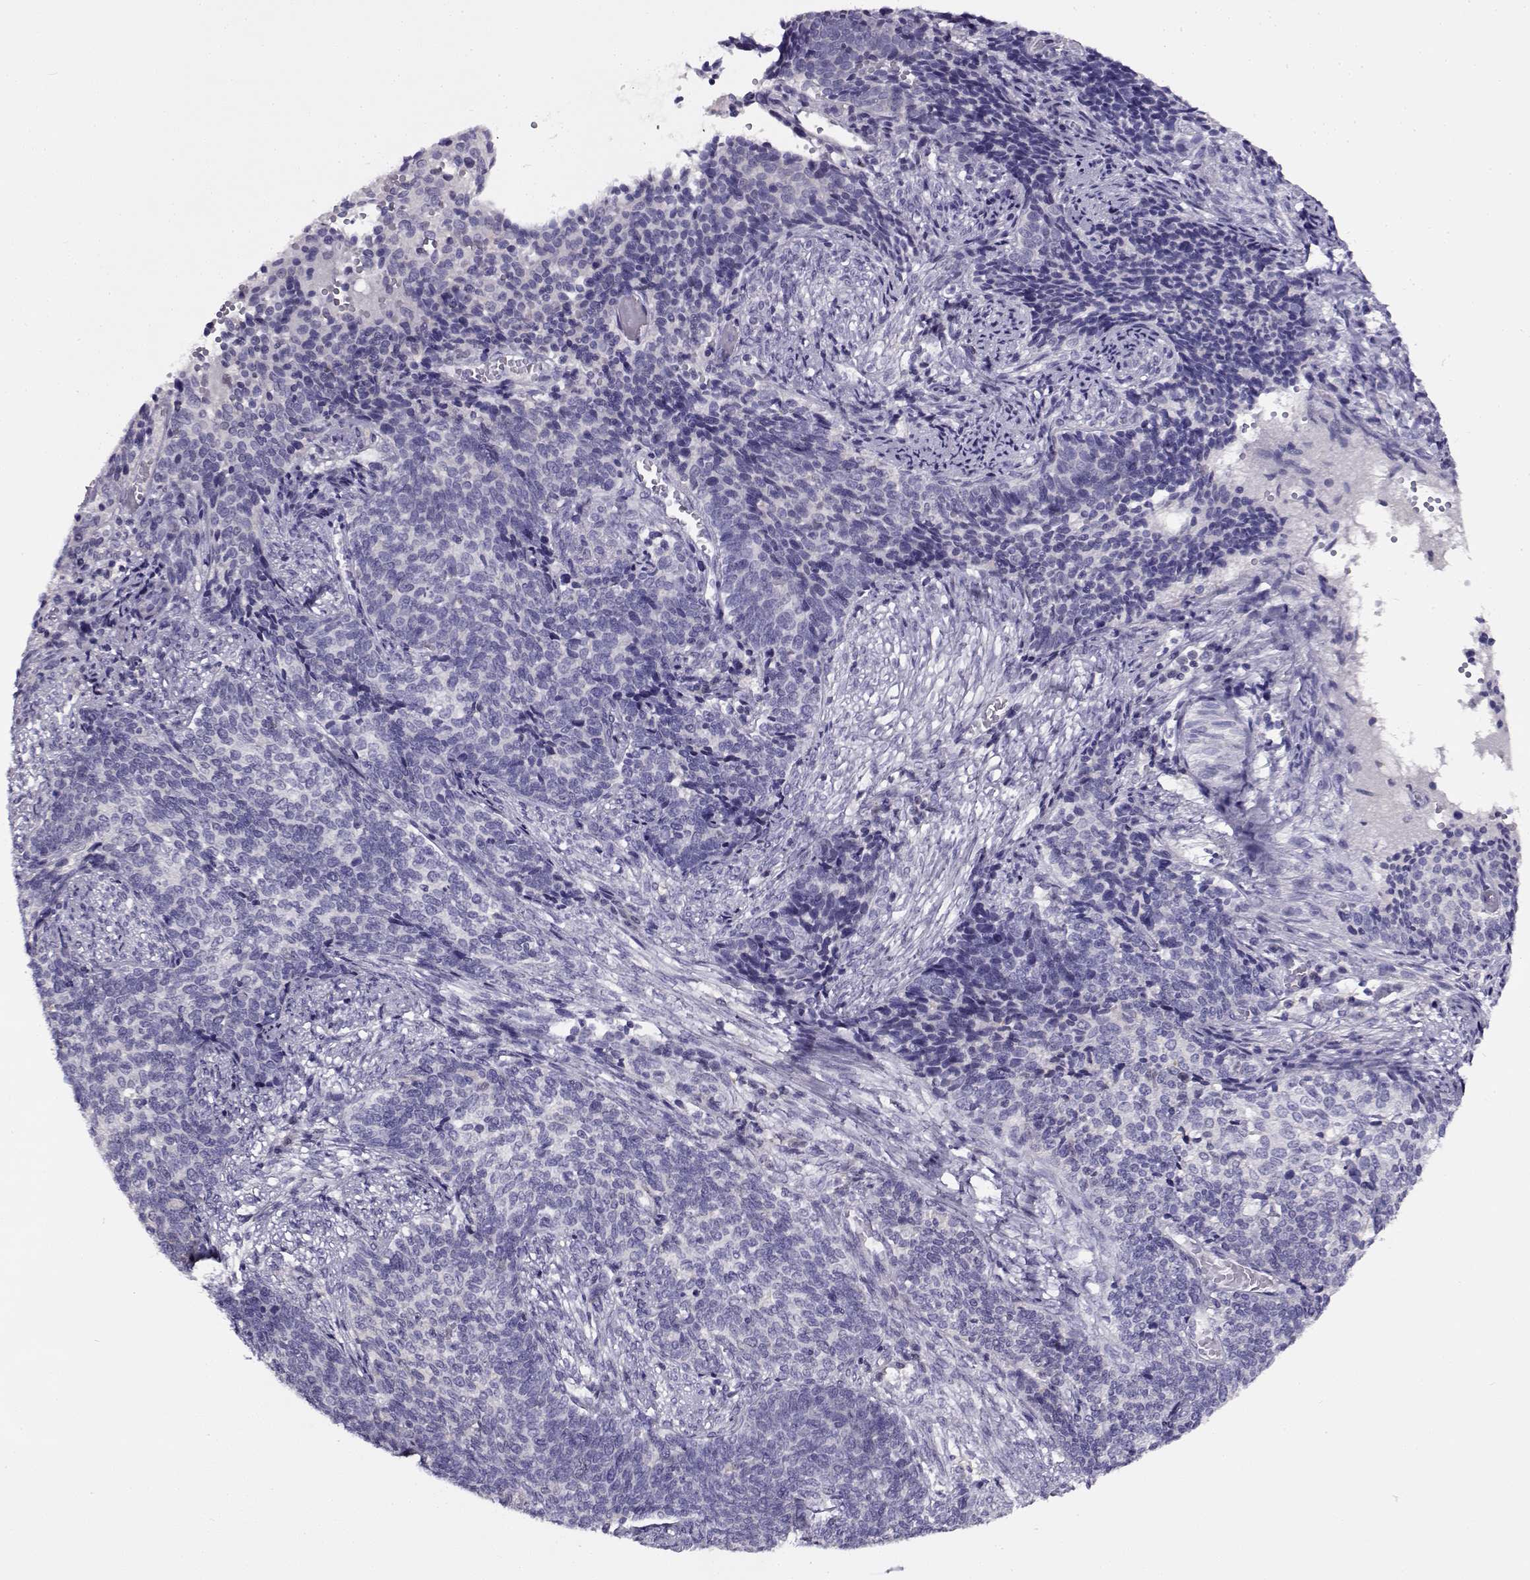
{"staining": {"intensity": "negative", "quantity": "none", "location": "none"}, "tissue": "cervical cancer", "cell_type": "Tumor cells", "image_type": "cancer", "snomed": [{"axis": "morphology", "description": "Squamous cell carcinoma, NOS"}, {"axis": "topography", "description": "Cervix"}], "caption": "IHC histopathology image of neoplastic tissue: cervical cancer (squamous cell carcinoma) stained with DAB (3,3'-diaminobenzidine) shows no significant protein expression in tumor cells.", "gene": "FEZF1", "patient": {"sex": "female", "age": 39}}